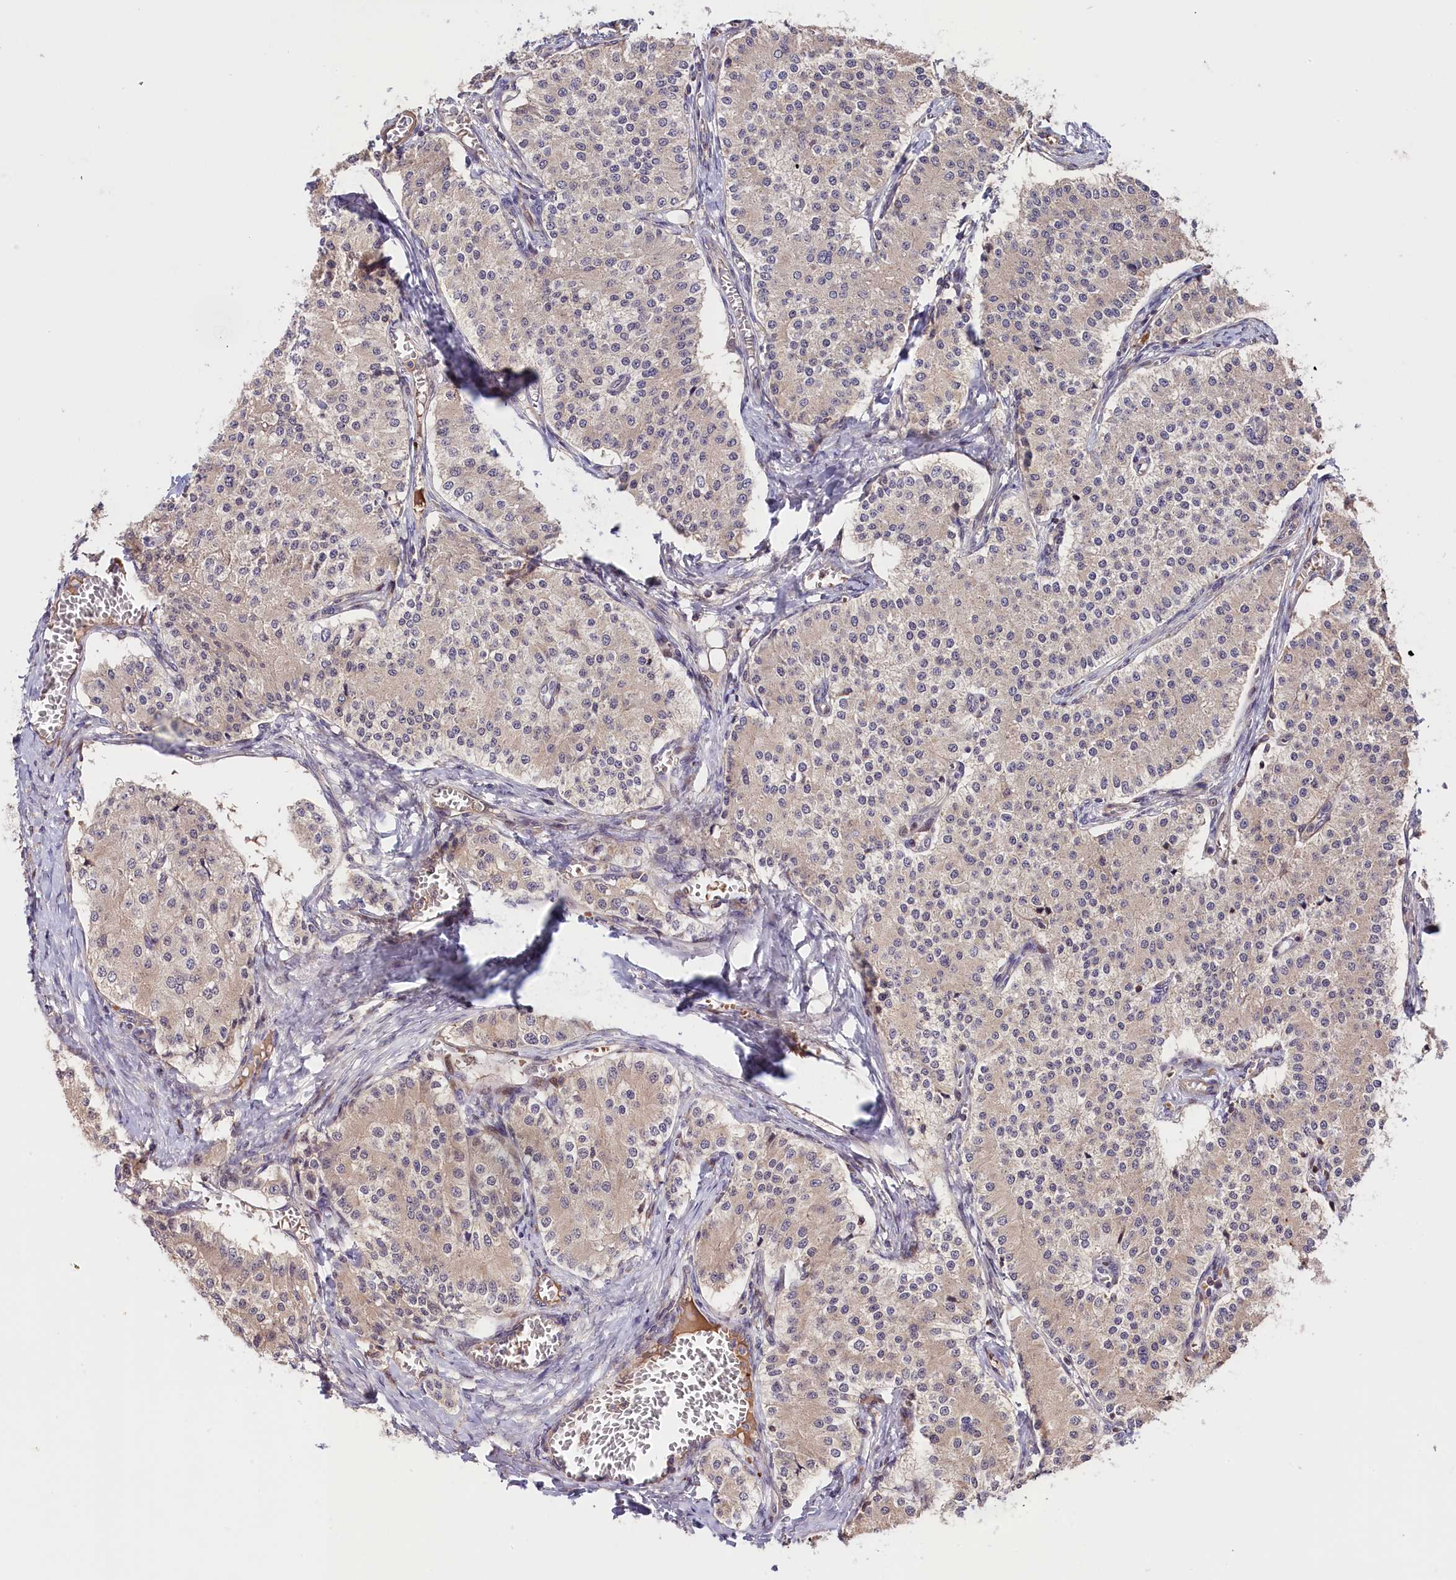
{"staining": {"intensity": "negative", "quantity": "none", "location": "none"}, "tissue": "carcinoid", "cell_type": "Tumor cells", "image_type": "cancer", "snomed": [{"axis": "morphology", "description": "Carcinoid, malignant, NOS"}, {"axis": "topography", "description": "Colon"}], "caption": "Image shows no significant protein expression in tumor cells of carcinoid. Brightfield microscopy of immunohistochemistry stained with DAB (brown) and hematoxylin (blue), captured at high magnification.", "gene": "CACNA1H", "patient": {"sex": "female", "age": 52}}